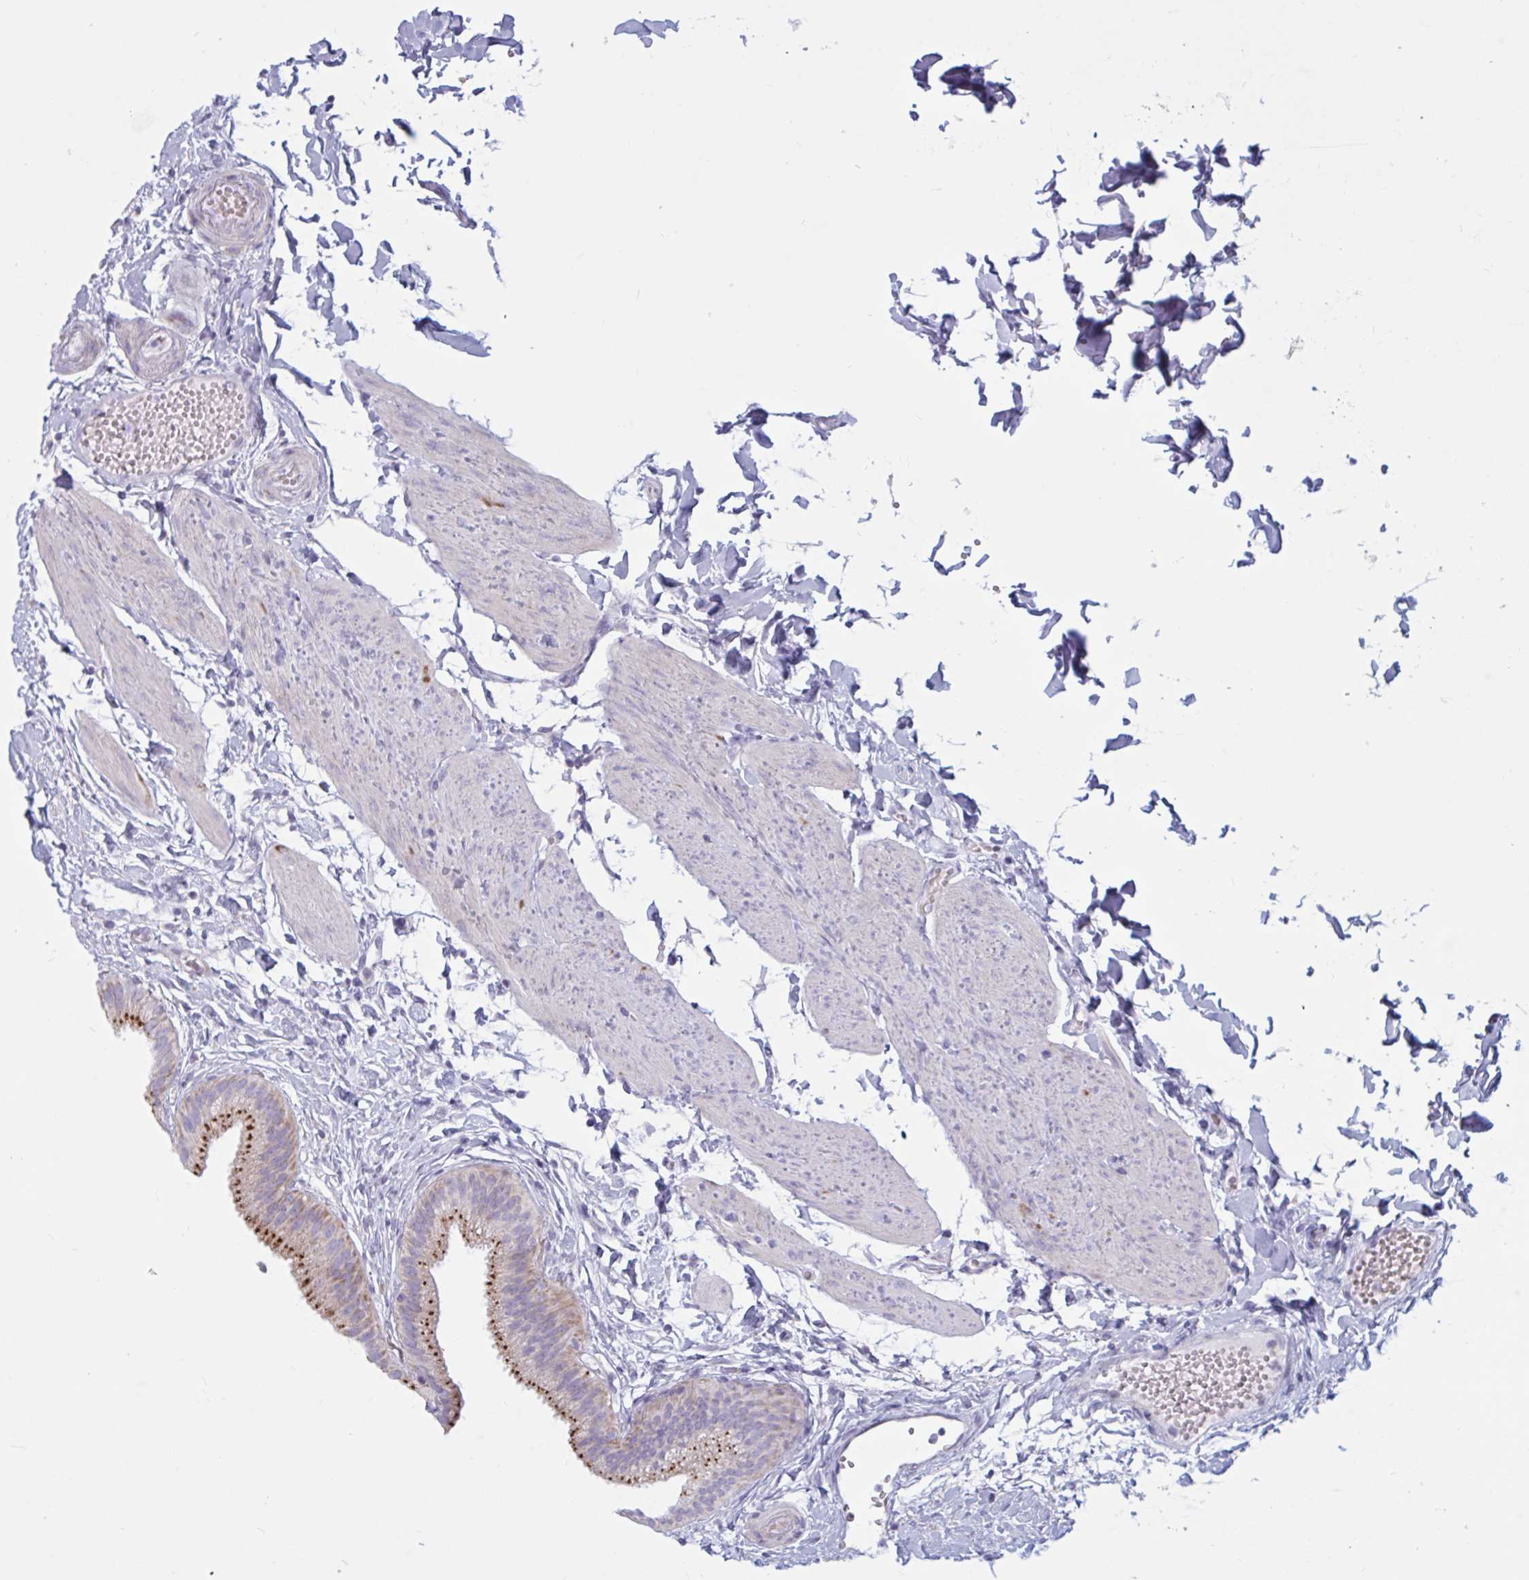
{"staining": {"intensity": "moderate", "quantity": ">75%", "location": "cytoplasmic/membranous"}, "tissue": "gallbladder", "cell_type": "Glandular cells", "image_type": "normal", "snomed": [{"axis": "morphology", "description": "Normal tissue, NOS"}, {"axis": "topography", "description": "Gallbladder"}], "caption": "Immunohistochemical staining of unremarkable gallbladder displays medium levels of moderate cytoplasmic/membranous staining in approximately >75% of glandular cells.", "gene": "ATG9A", "patient": {"sex": "female", "age": 63}}